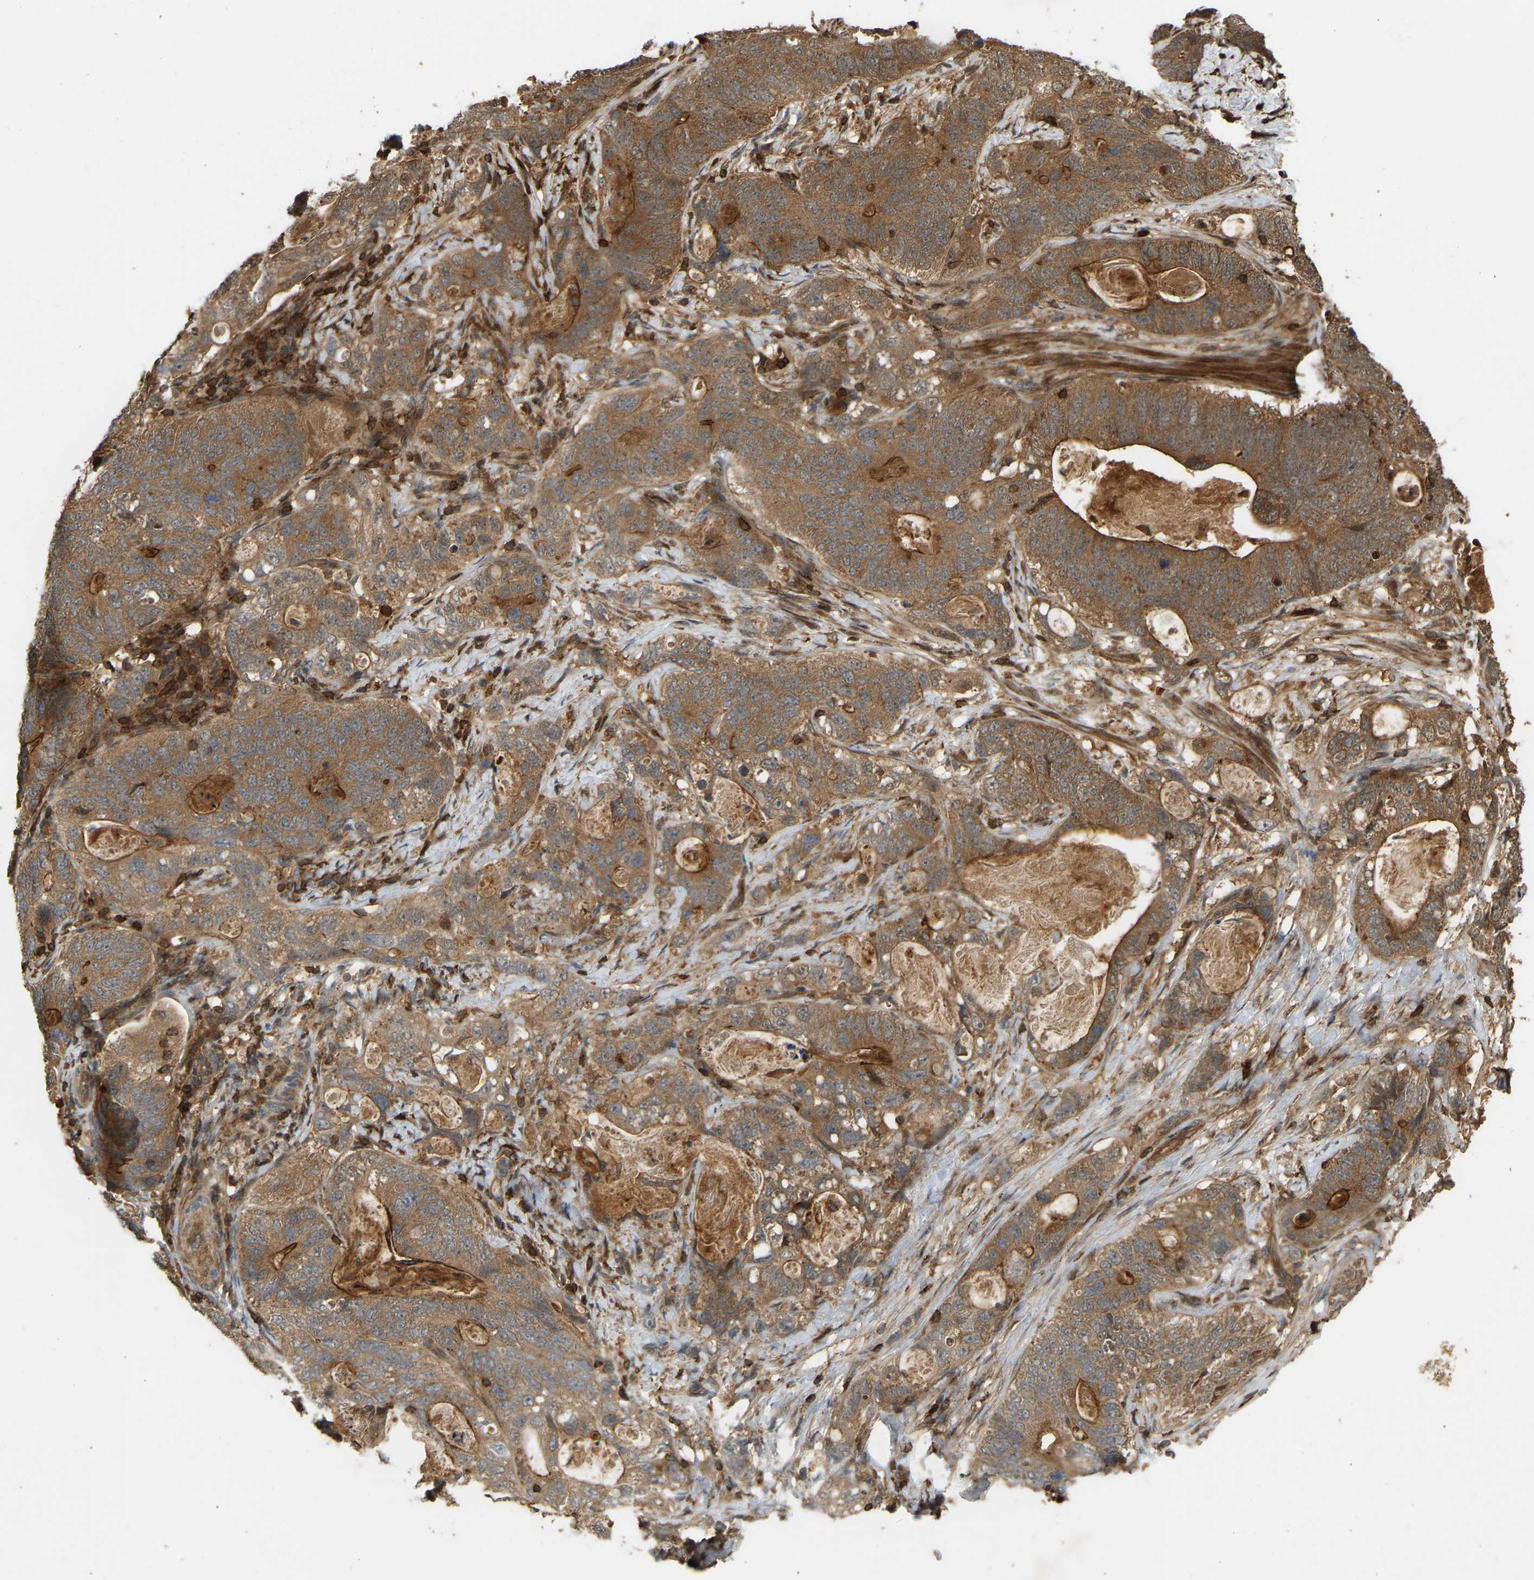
{"staining": {"intensity": "moderate", "quantity": ">75%", "location": "cytoplasmic/membranous"}, "tissue": "stomach cancer", "cell_type": "Tumor cells", "image_type": "cancer", "snomed": [{"axis": "morphology", "description": "Normal tissue, NOS"}, {"axis": "morphology", "description": "Adenocarcinoma, NOS"}, {"axis": "topography", "description": "Stomach"}], "caption": "The photomicrograph demonstrates a brown stain indicating the presence of a protein in the cytoplasmic/membranous of tumor cells in stomach cancer. (Stains: DAB in brown, nuclei in blue, Microscopy: brightfield microscopy at high magnification).", "gene": "GOPC", "patient": {"sex": "female", "age": 89}}